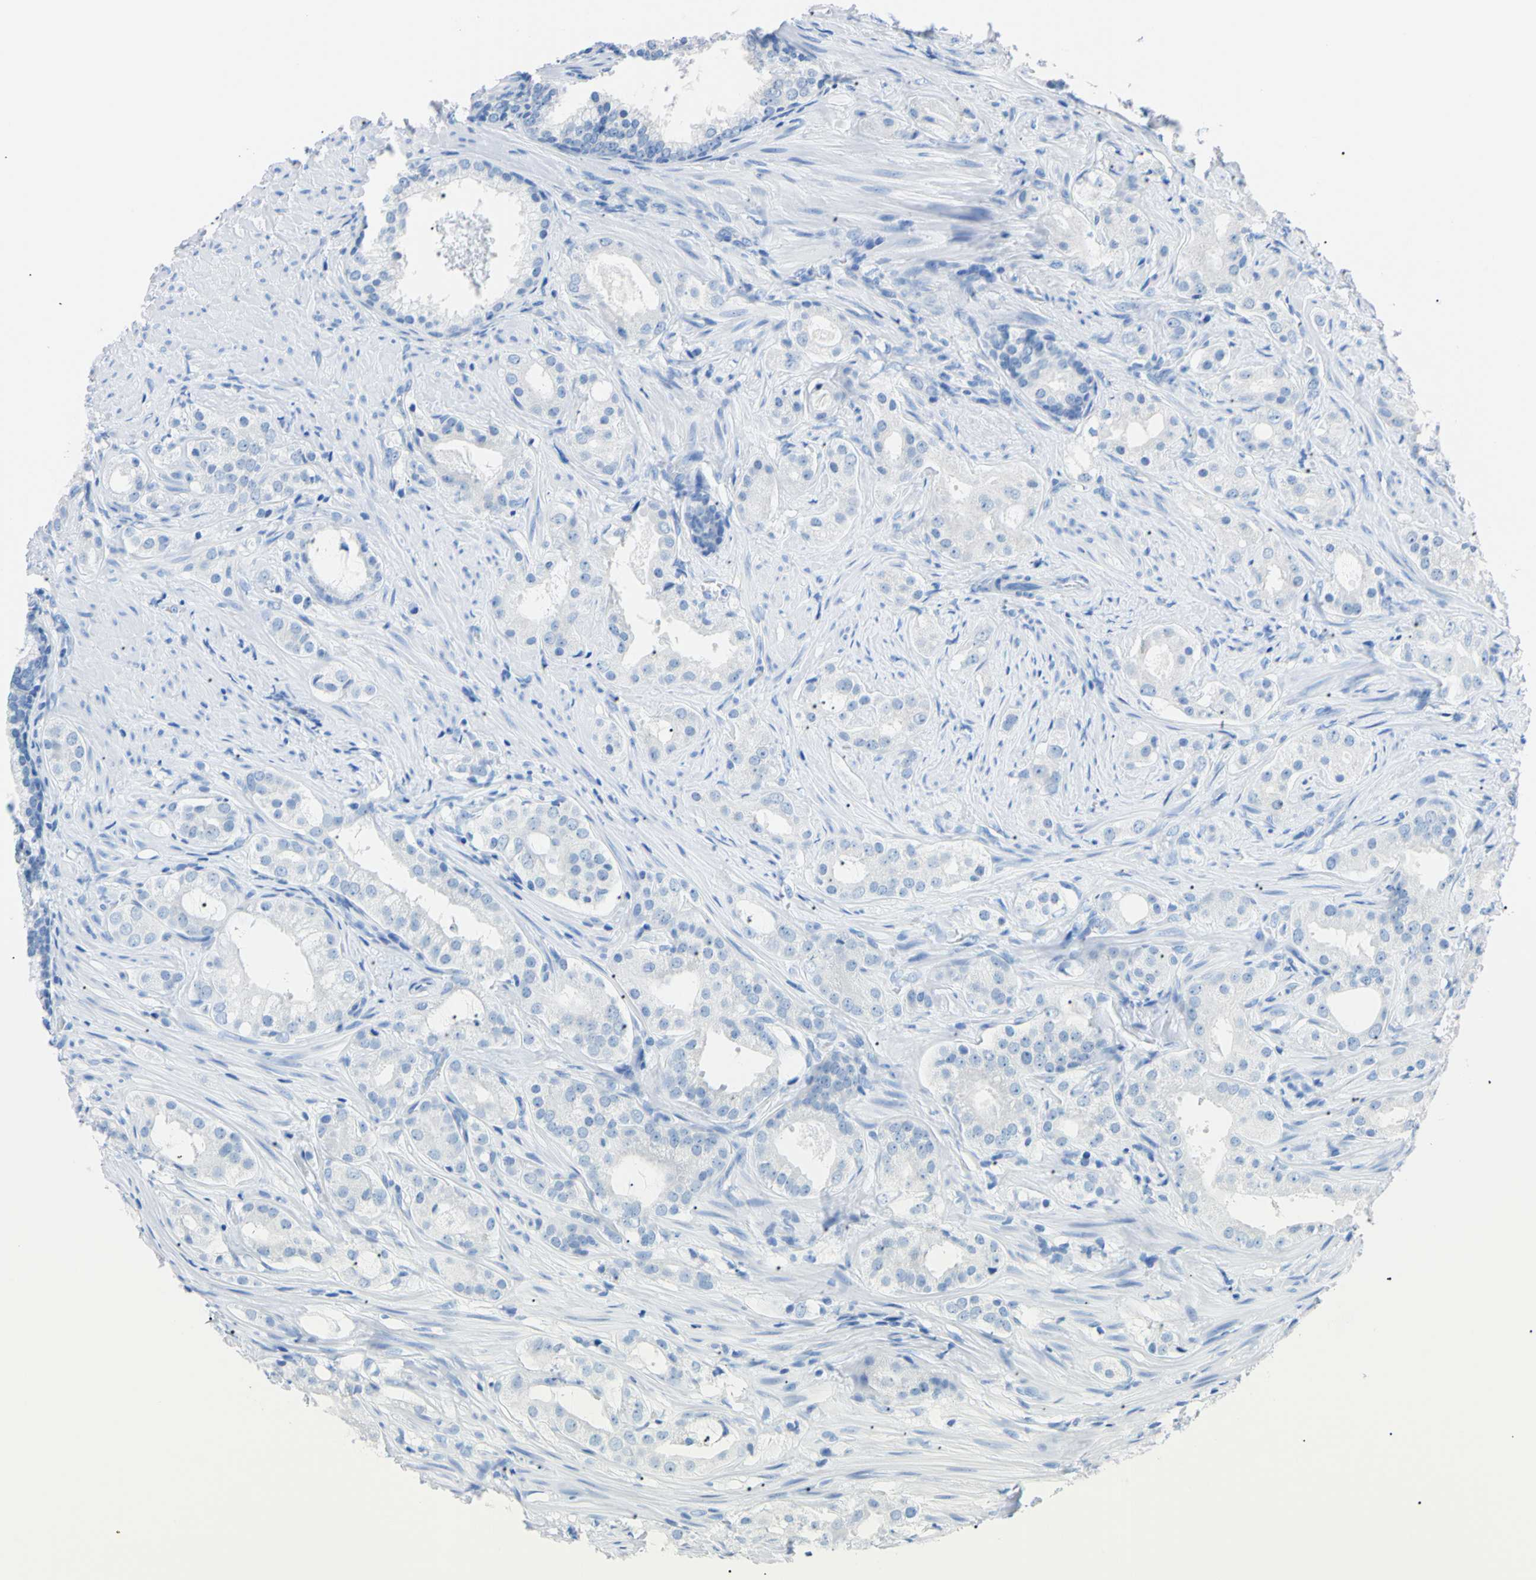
{"staining": {"intensity": "negative", "quantity": "none", "location": "none"}, "tissue": "prostate cancer", "cell_type": "Tumor cells", "image_type": "cancer", "snomed": [{"axis": "morphology", "description": "Adenocarcinoma, Low grade"}, {"axis": "topography", "description": "Prostate"}], "caption": "Immunohistochemistry of prostate cancer shows no expression in tumor cells.", "gene": "RARS1", "patient": {"sex": "male", "age": 59}}